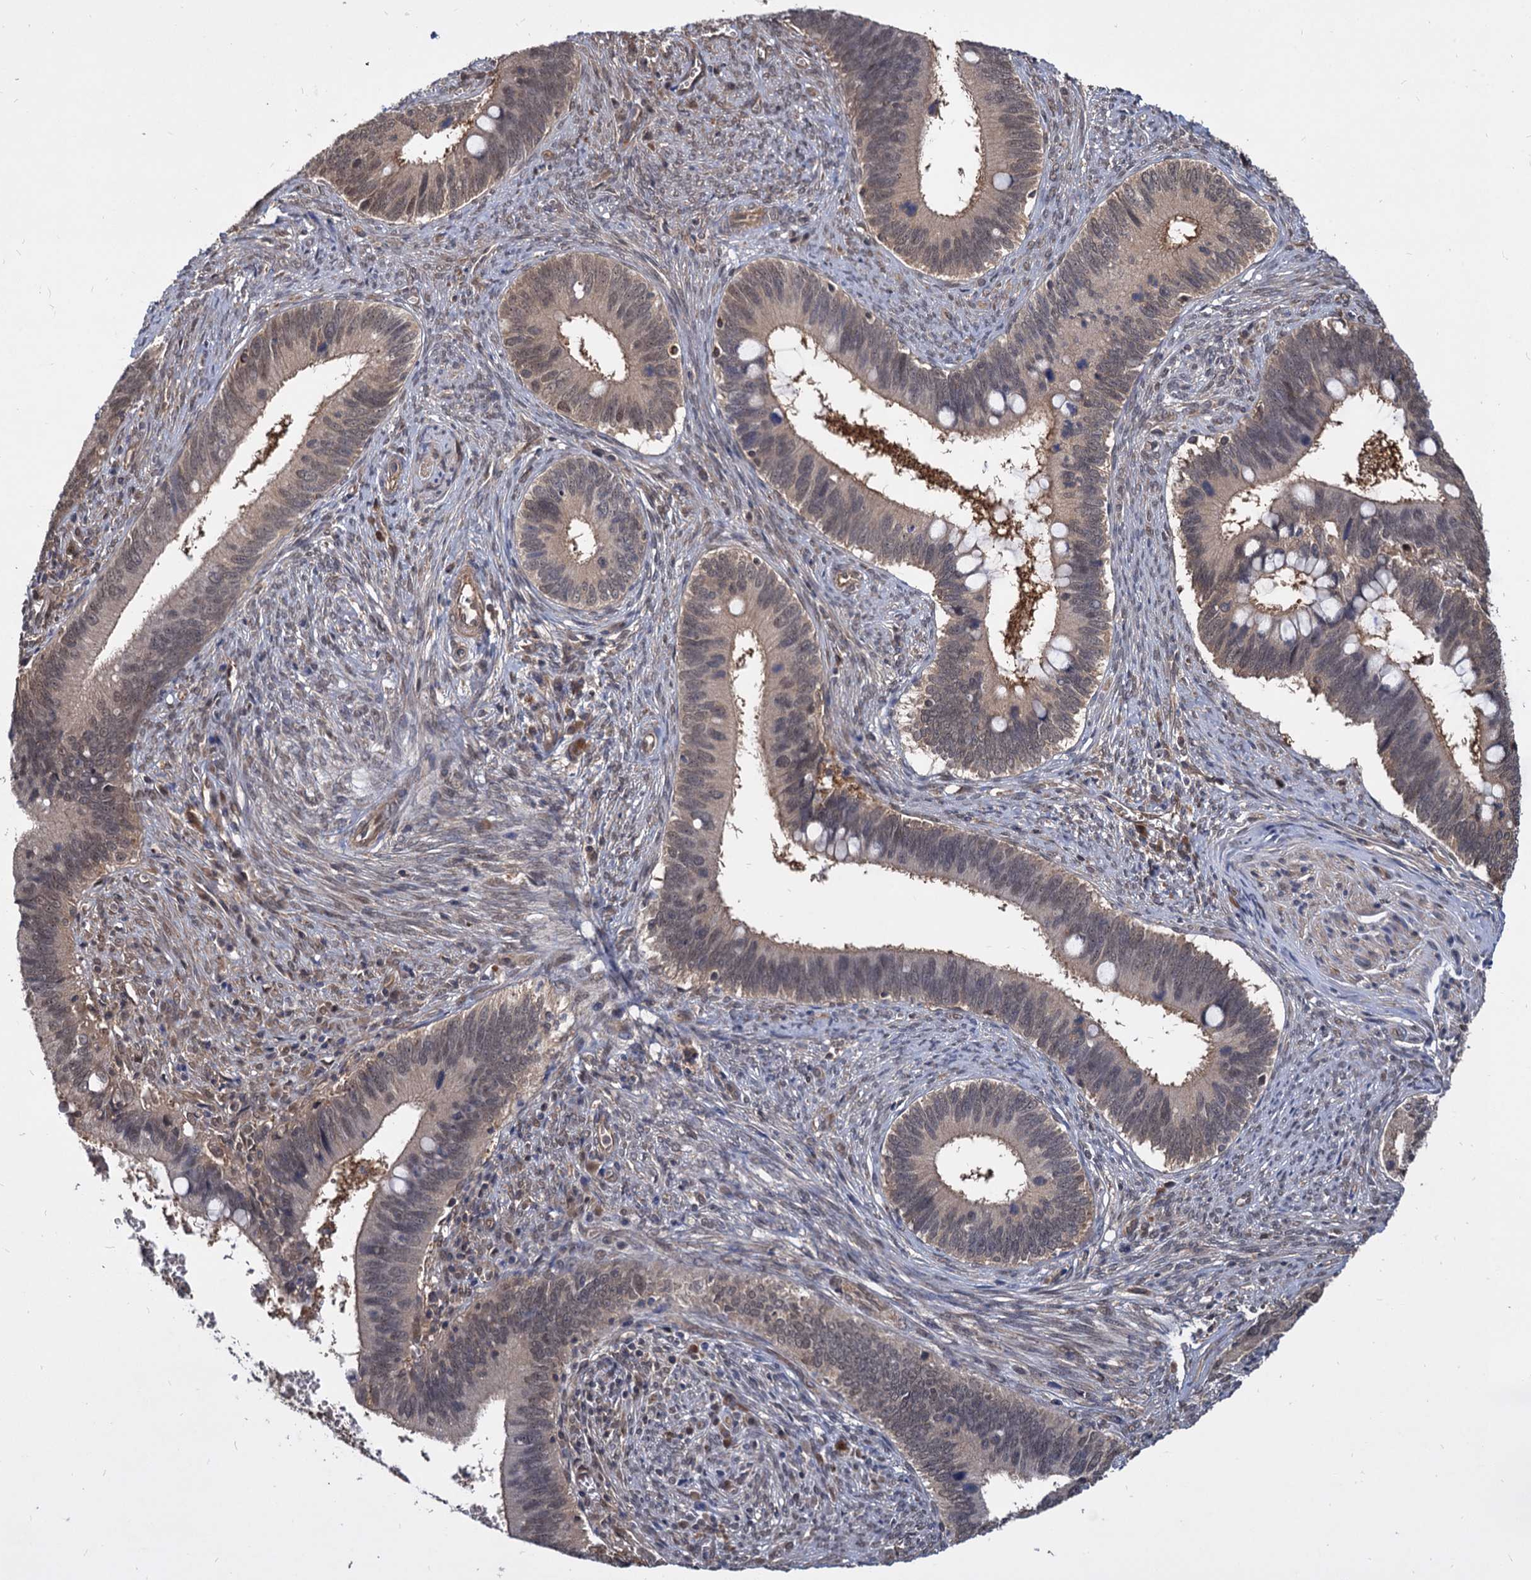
{"staining": {"intensity": "weak", "quantity": ">75%", "location": "cytoplasmic/membranous,nuclear"}, "tissue": "cervical cancer", "cell_type": "Tumor cells", "image_type": "cancer", "snomed": [{"axis": "morphology", "description": "Adenocarcinoma, NOS"}, {"axis": "topography", "description": "Cervix"}], "caption": "Weak cytoplasmic/membranous and nuclear protein expression is present in about >75% of tumor cells in cervical cancer.", "gene": "PSMD4", "patient": {"sex": "female", "age": 42}}